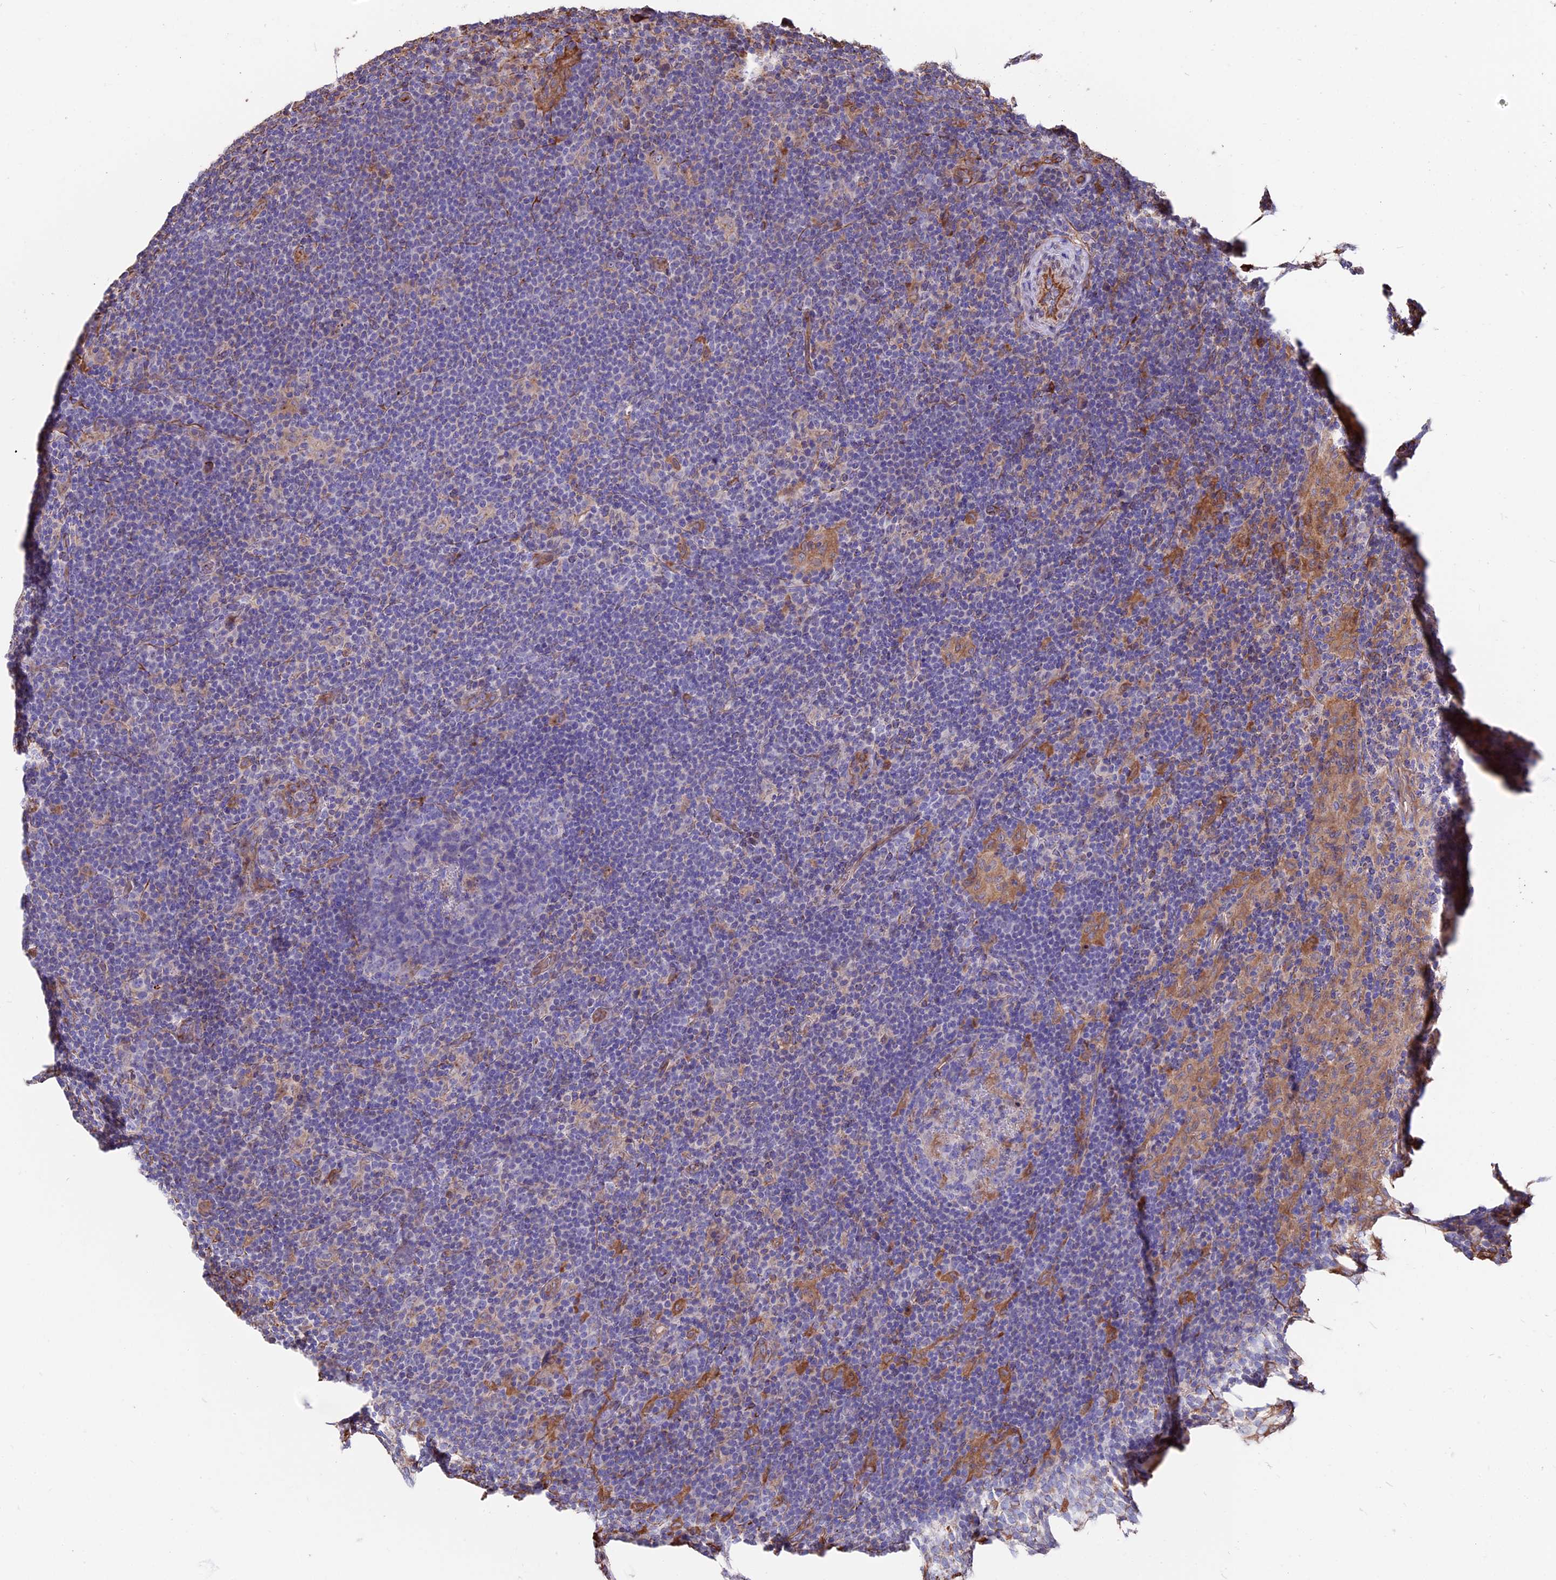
{"staining": {"intensity": "negative", "quantity": "none", "location": "none"}, "tissue": "lymphoma", "cell_type": "Tumor cells", "image_type": "cancer", "snomed": [{"axis": "morphology", "description": "Hodgkin's disease, NOS"}, {"axis": "topography", "description": "Lymph node"}], "caption": "Human lymphoma stained for a protein using immunohistochemistry shows no staining in tumor cells.", "gene": "SEH1L", "patient": {"sex": "female", "age": 57}}